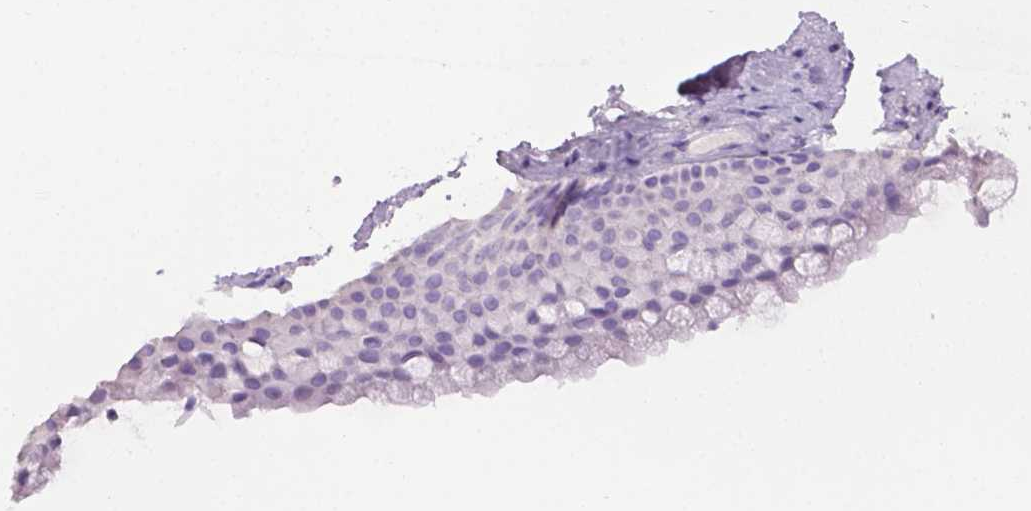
{"staining": {"intensity": "negative", "quantity": "none", "location": "none"}, "tissue": "nasopharynx", "cell_type": "Respiratory epithelial cells", "image_type": "normal", "snomed": [{"axis": "morphology", "description": "Normal tissue, NOS"}, {"axis": "topography", "description": "Nasopharynx"}], "caption": "High power microscopy image of an immunohistochemistry (IHC) micrograph of normal nasopharynx, revealing no significant staining in respiratory epithelial cells. Nuclei are stained in blue.", "gene": "LELP1", "patient": {"sex": "male", "age": 68}}